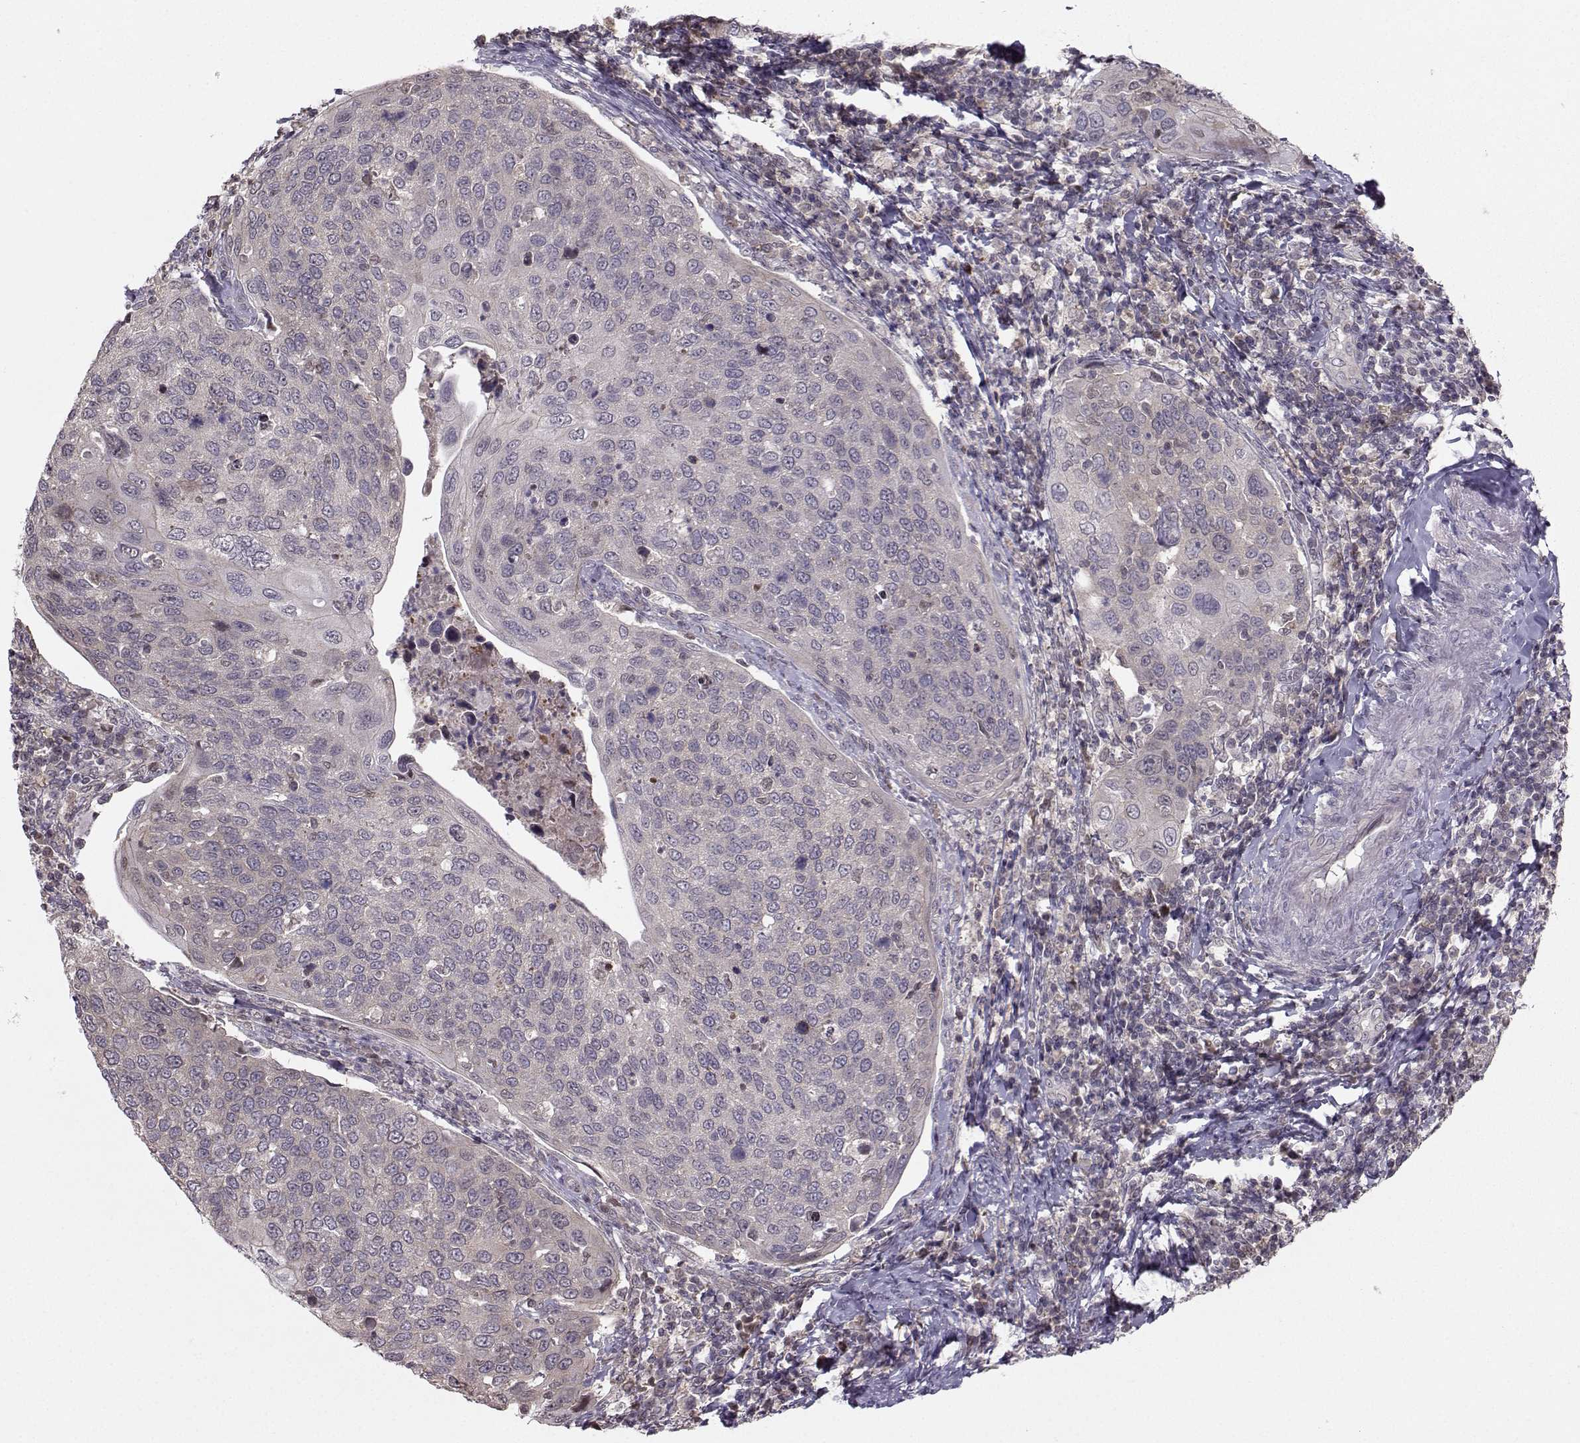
{"staining": {"intensity": "negative", "quantity": "none", "location": "none"}, "tissue": "cervical cancer", "cell_type": "Tumor cells", "image_type": "cancer", "snomed": [{"axis": "morphology", "description": "Squamous cell carcinoma, NOS"}, {"axis": "topography", "description": "Cervix"}], "caption": "Immunohistochemical staining of human squamous cell carcinoma (cervical) demonstrates no significant positivity in tumor cells.", "gene": "PKP2", "patient": {"sex": "female", "age": 54}}